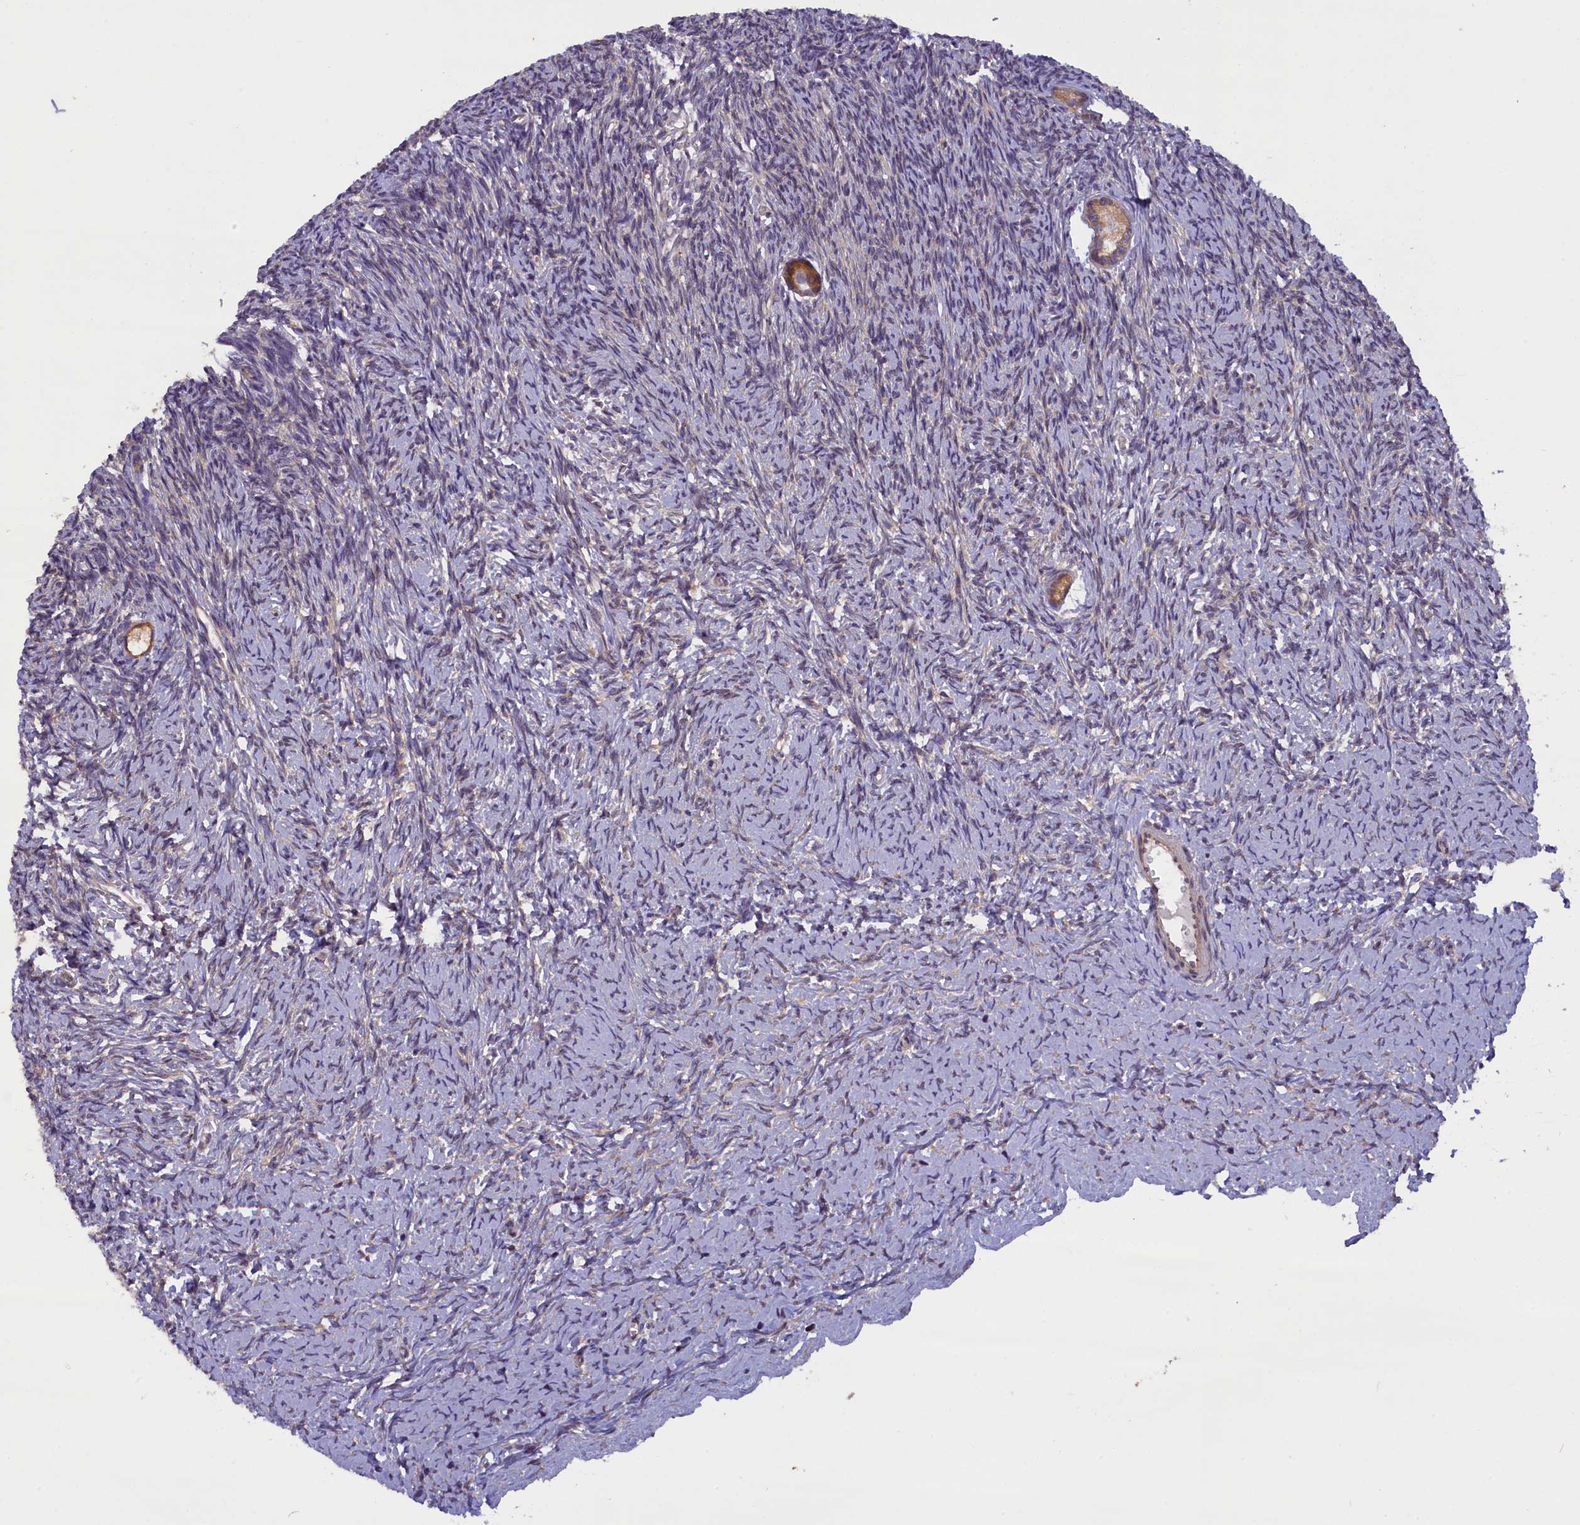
{"staining": {"intensity": "moderate", "quantity": ">75%", "location": "cytoplasmic/membranous"}, "tissue": "ovary", "cell_type": "Follicle cells", "image_type": "normal", "snomed": [{"axis": "morphology", "description": "Normal tissue, NOS"}, {"axis": "topography", "description": "Ovary"}], "caption": "IHC histopathology image of unremarkable ovary stained for a protein (brown), which displays medium levels of moderate cytoplasmic/membranous positivity in about >75% of follicle cells.", "gene": "CCDC9B", "patient": {"sex": "female", "age": 39}}